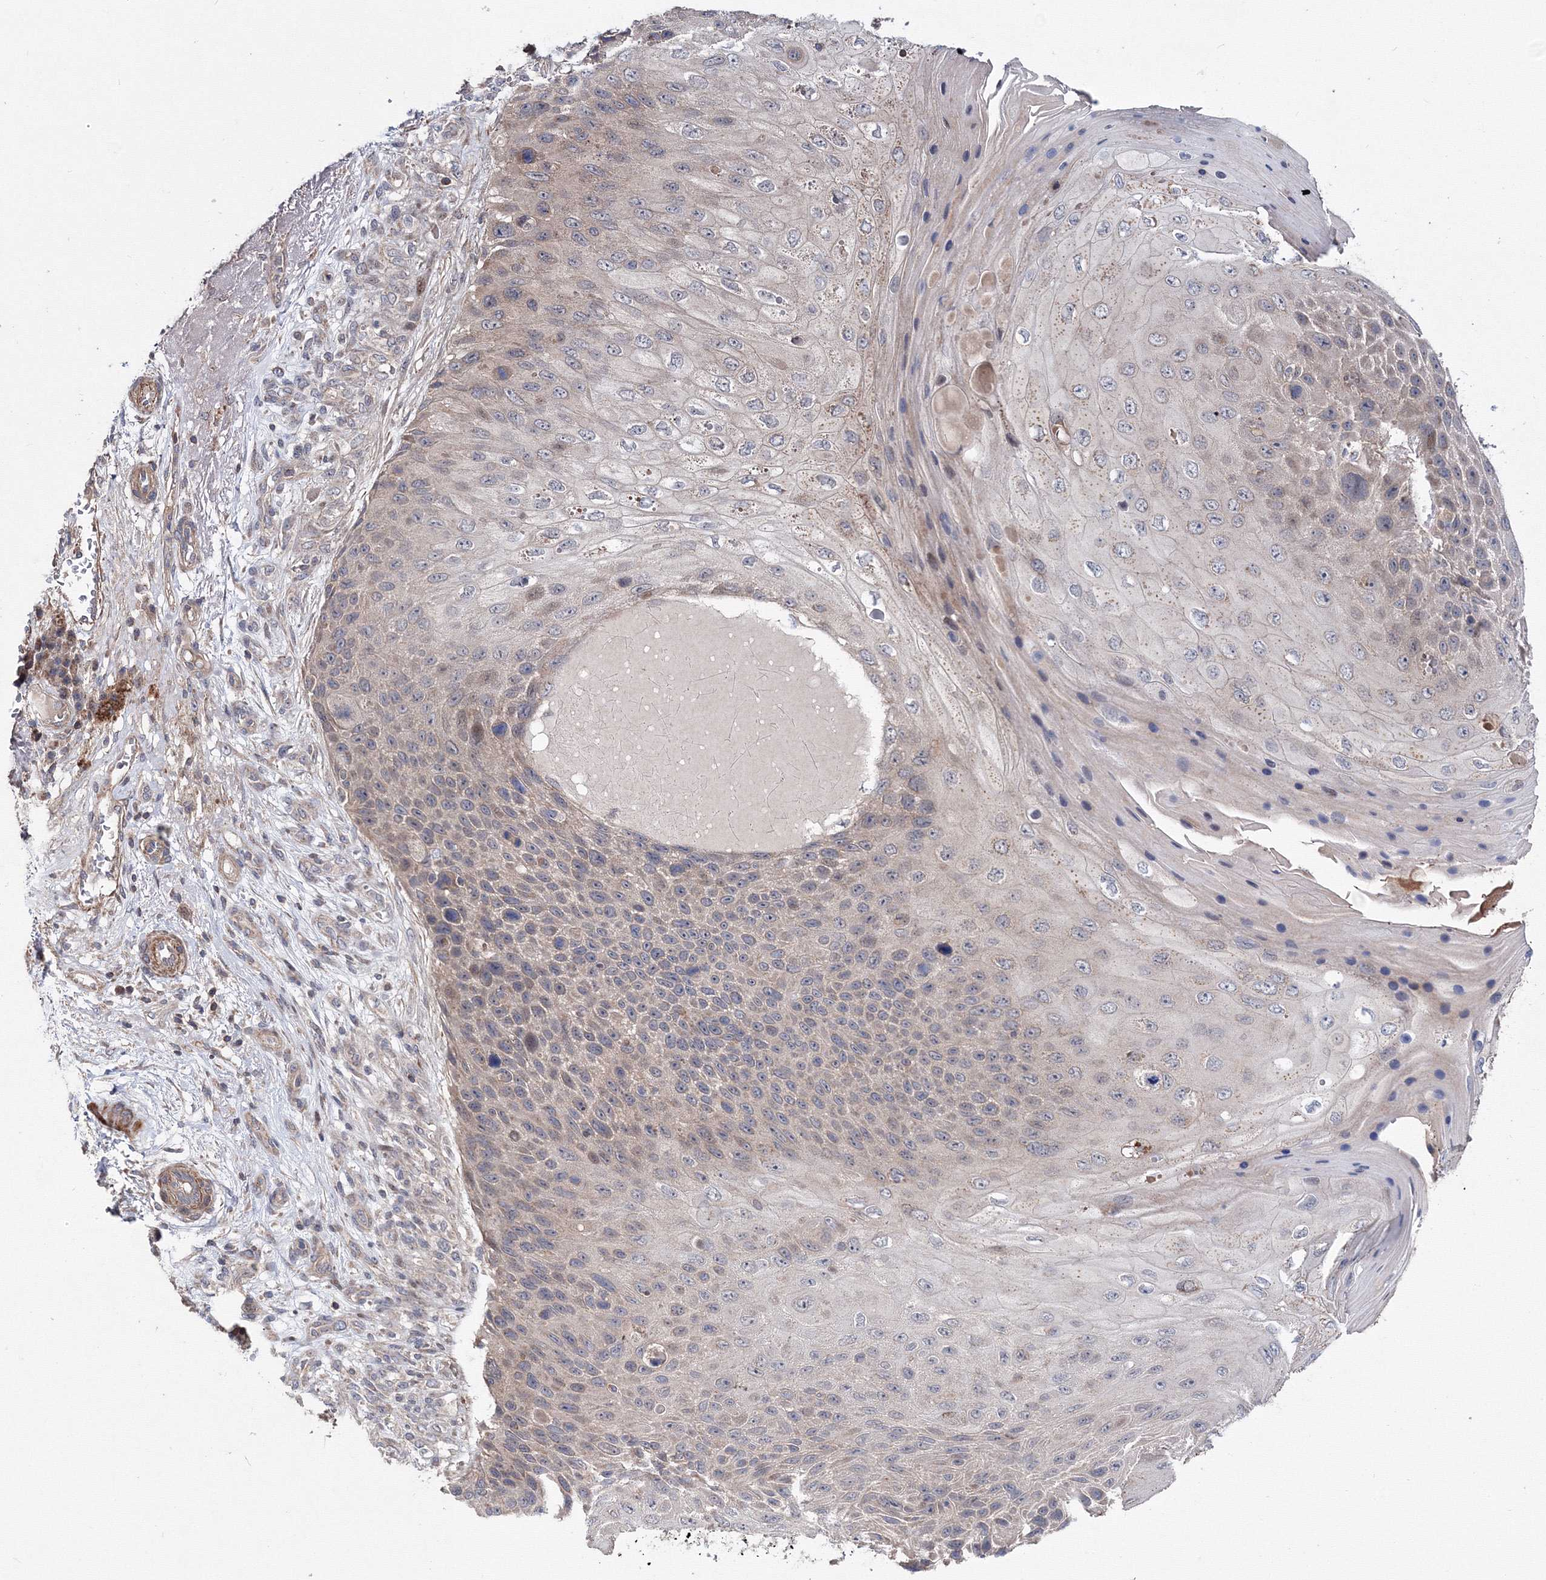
{"staining": {"intensity": "negative", "quantity": "none", "location": "none"}, "tissue": "skin cancer", "cell_type": "Tumor cells", "image_type": "cancer", "snomed": [{"axis": "morphology", "description": "Squamous cell carcinoma, NOS"}, {"axis": "topography", "description": "Skin"}], "caption": "This is an immunohistochemistry micrograph of squamous cell carcinoma (skin). There is no positivity in tumor cells.", "gene": "PPP2R2B", "patient": {"sex": "female", "age": 88}}